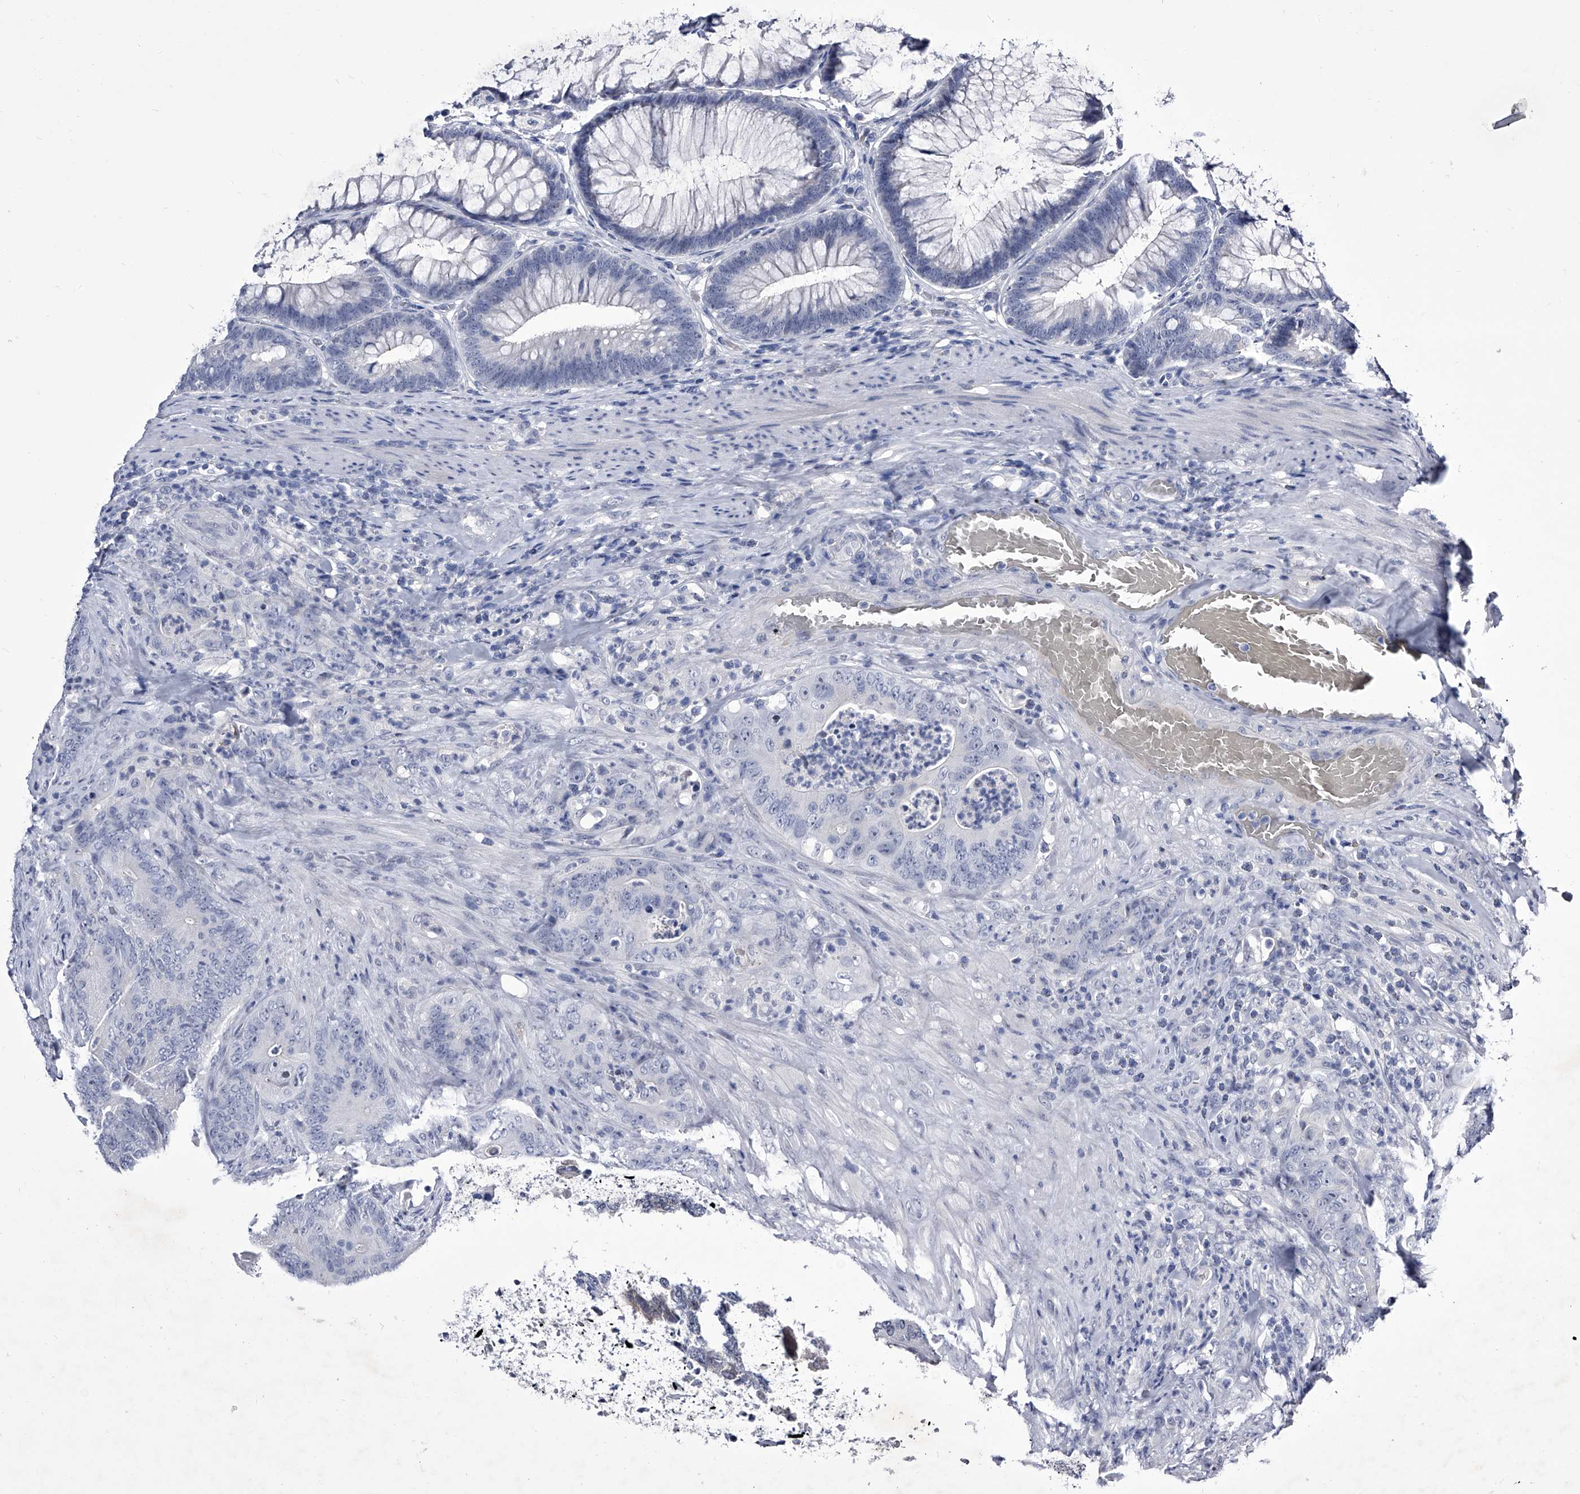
{"staining": {"intensity": "negative", "quantity": "none", "location": "none"}, "tissue": "colorectal cancer", "cell_type": "Tumor cells", "image_type": "cancer", "snomed": [{"axis": "morphology", "description": "Normal tissue, NOS"}, {"axis": "topography", "description": "Colon"}], "caption": "There is no significant positivity in tumor cells of colorectal cancer. (DAB (3,3'-diaminobenzidine) IHC with hematoxylin counter stain).", "gene": "CRISP2", "patient": {"sex": "female", "age": 82}}